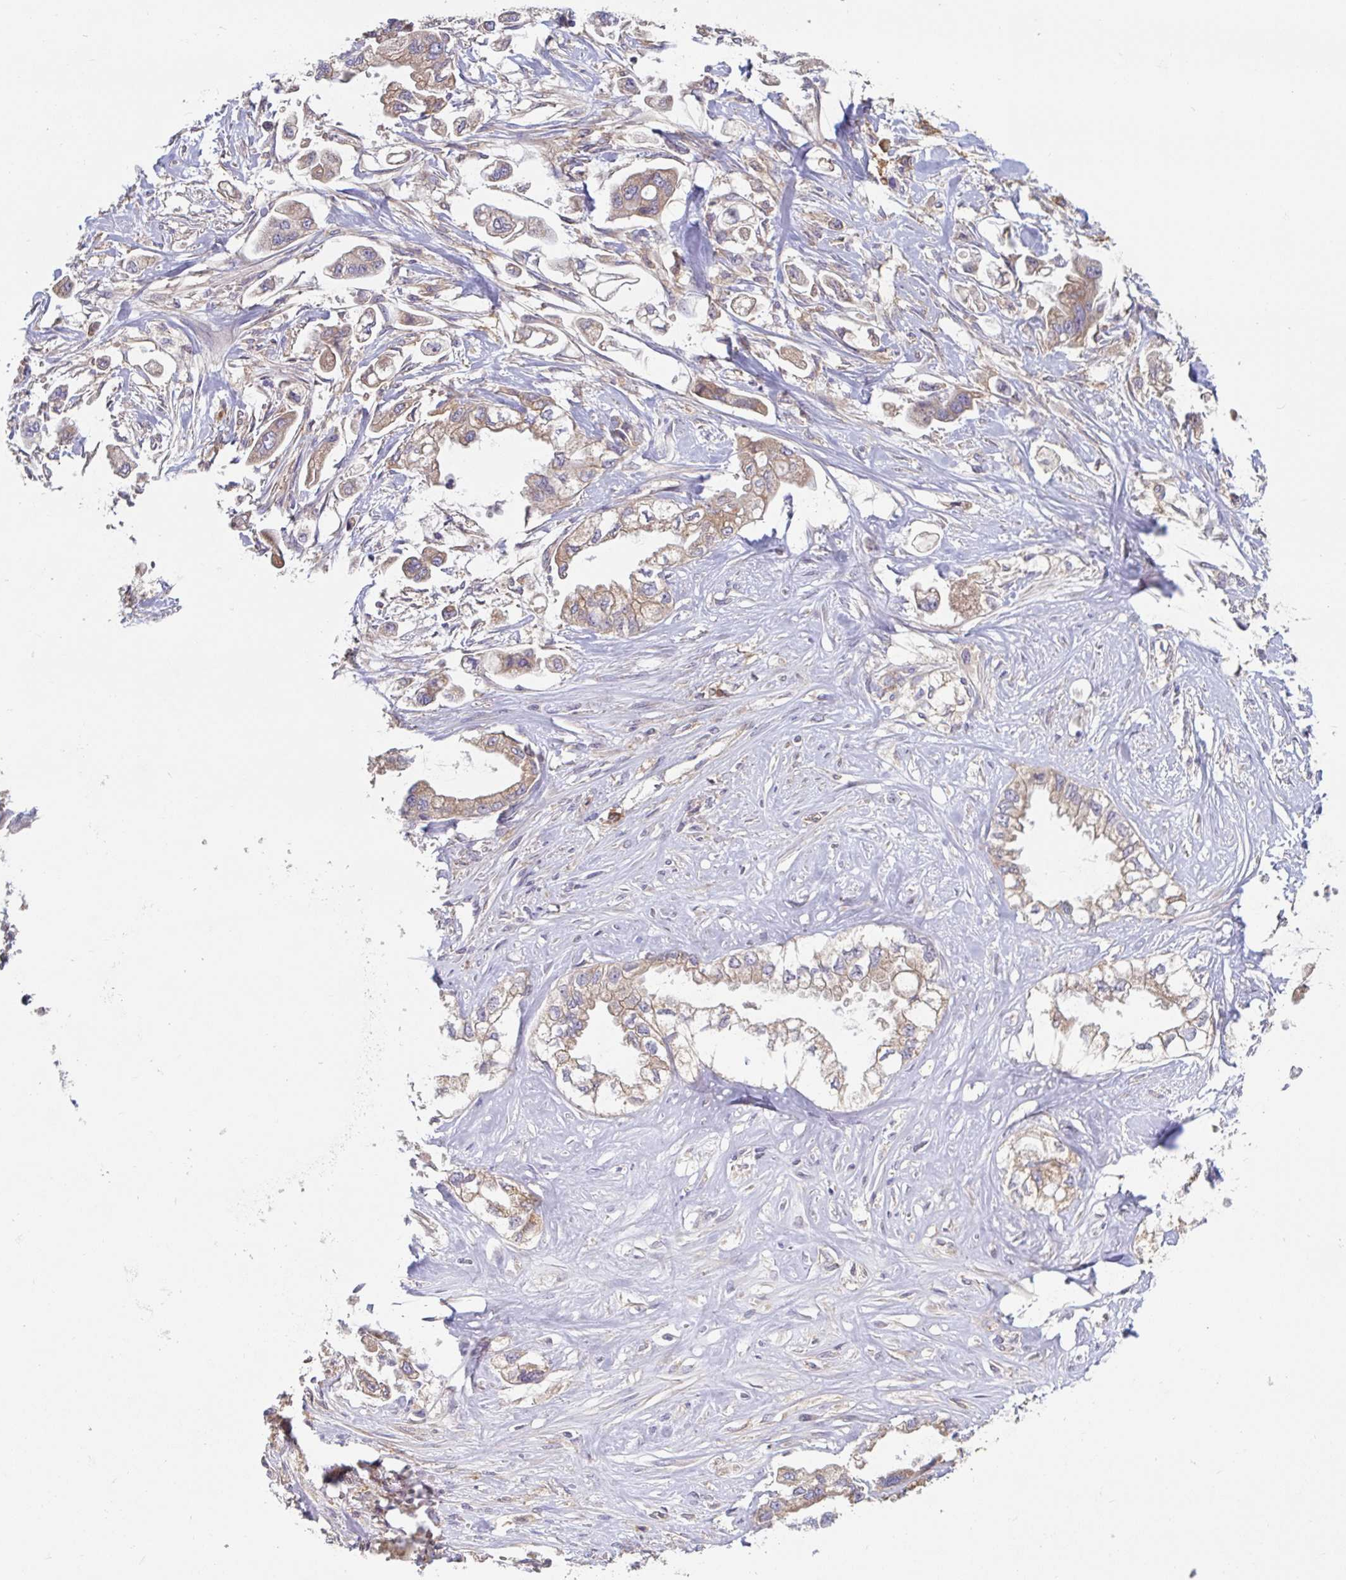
{"staining": {"intensity": "weak", "quantity": ">75%", "location": "cytoplasmic/membranous"}, "tissue": "stomach cancer", "cell_type": "Tumor cells", "image_type": "cancer", "snomed": [{"axis": "morphology", "description": "Adenocarcinoma, NOS"}, {"axis": "topography", "description": "Stomach"}], "caption": "Immunohistochemical staining of stomach cancer displays low levels of weak cytoplasmic/membranous protein positivity in approximately >75% of tumor cells.", "gene": "LARP1", "patient": {"sex": "male", "age": 62}}